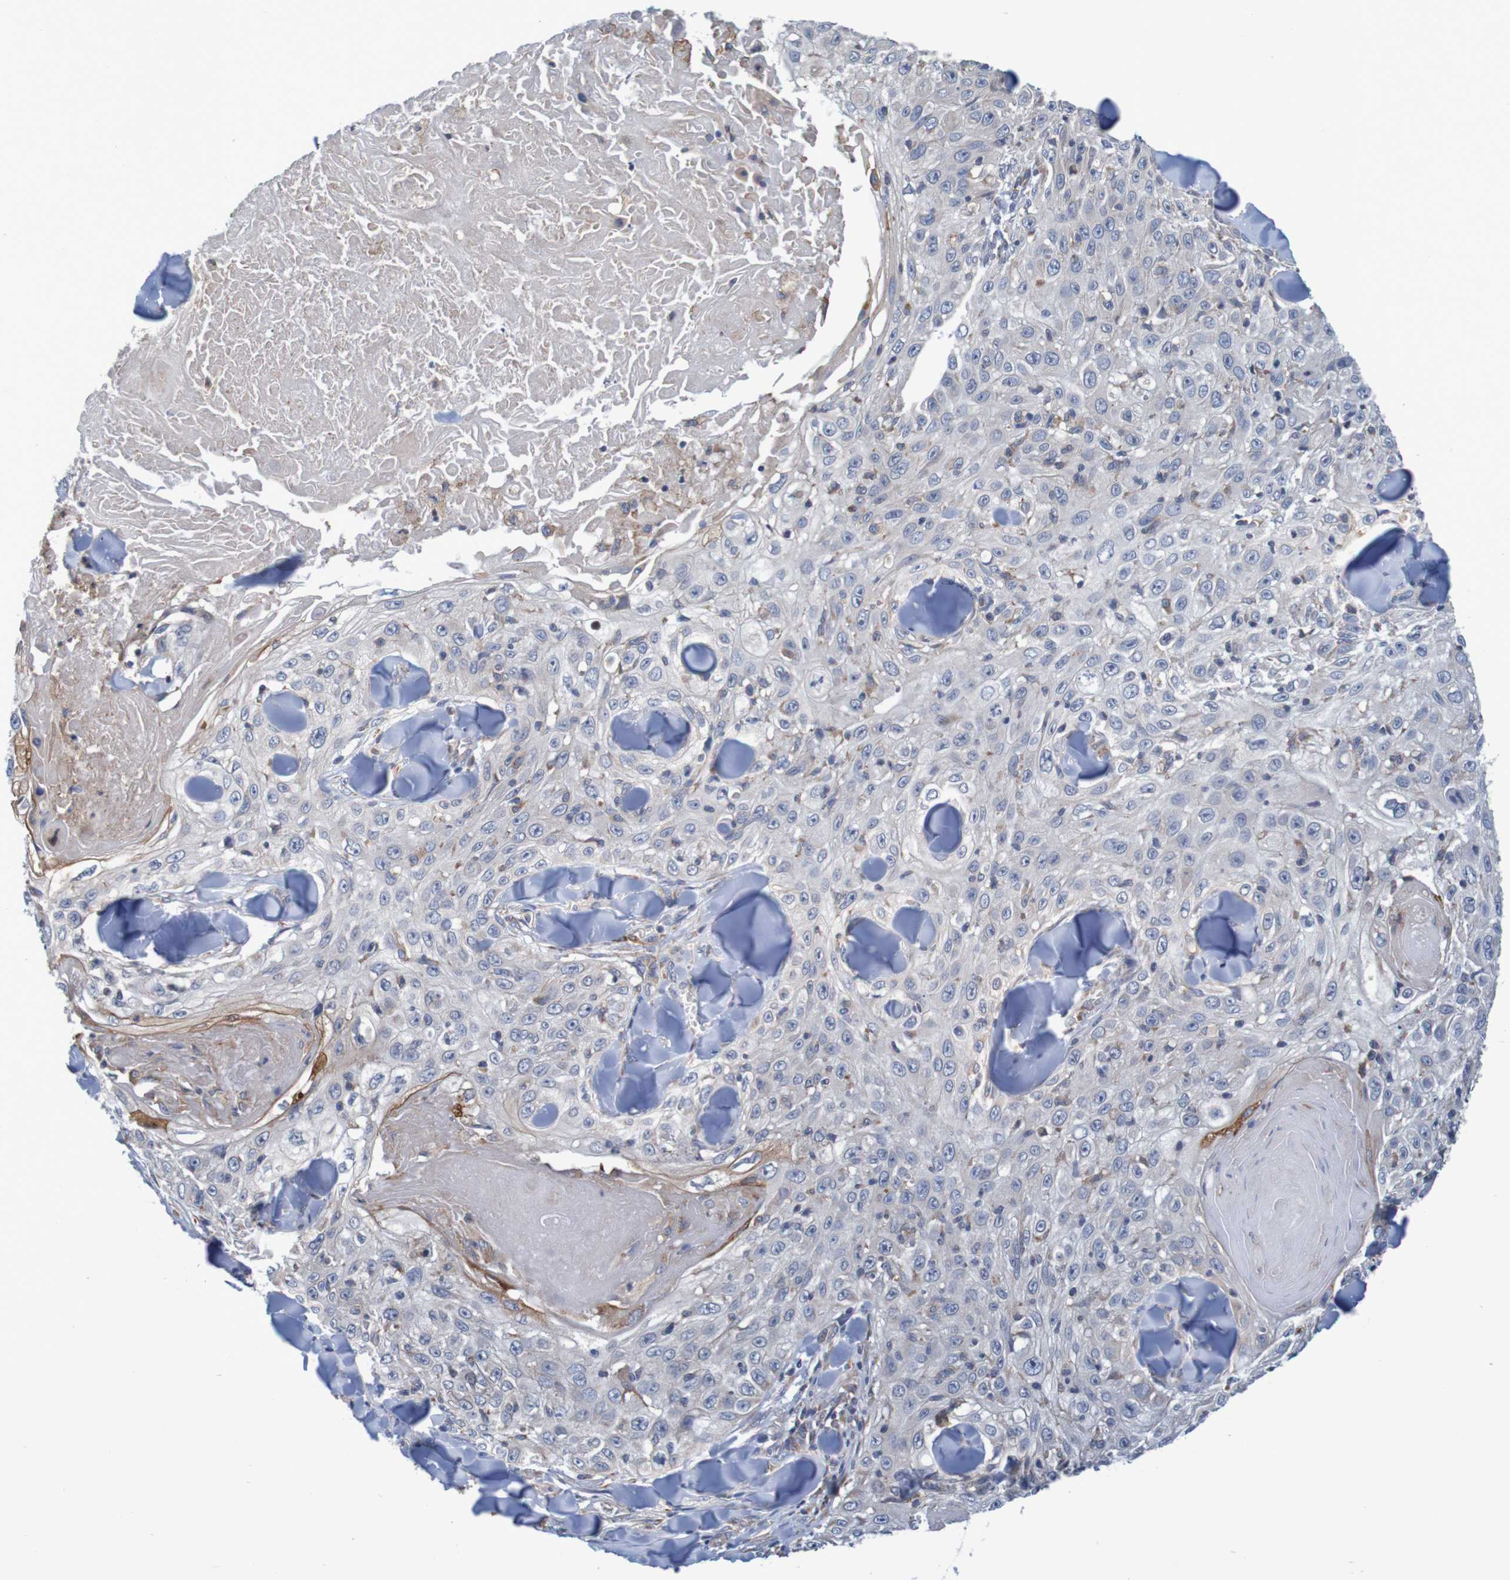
{"staining": {"intensity": "negative", "quantity": "none", "location": "none"}, "tissue": "skin cancer", "cell_type": "Tumor cells", "image_type": "cancer", "snomed": [{"axis": "morphology", "description": "Squamous cell carcinoma, NOS"}, {"axis": "topography", "description": "Skin"}], "caption": "Protein analysis of squamous cell carcinoma (skin) exhibits no significant staining in tumor cells.", "gene": "CLDN18", "patient": {"sex": "male", "age": 86}}